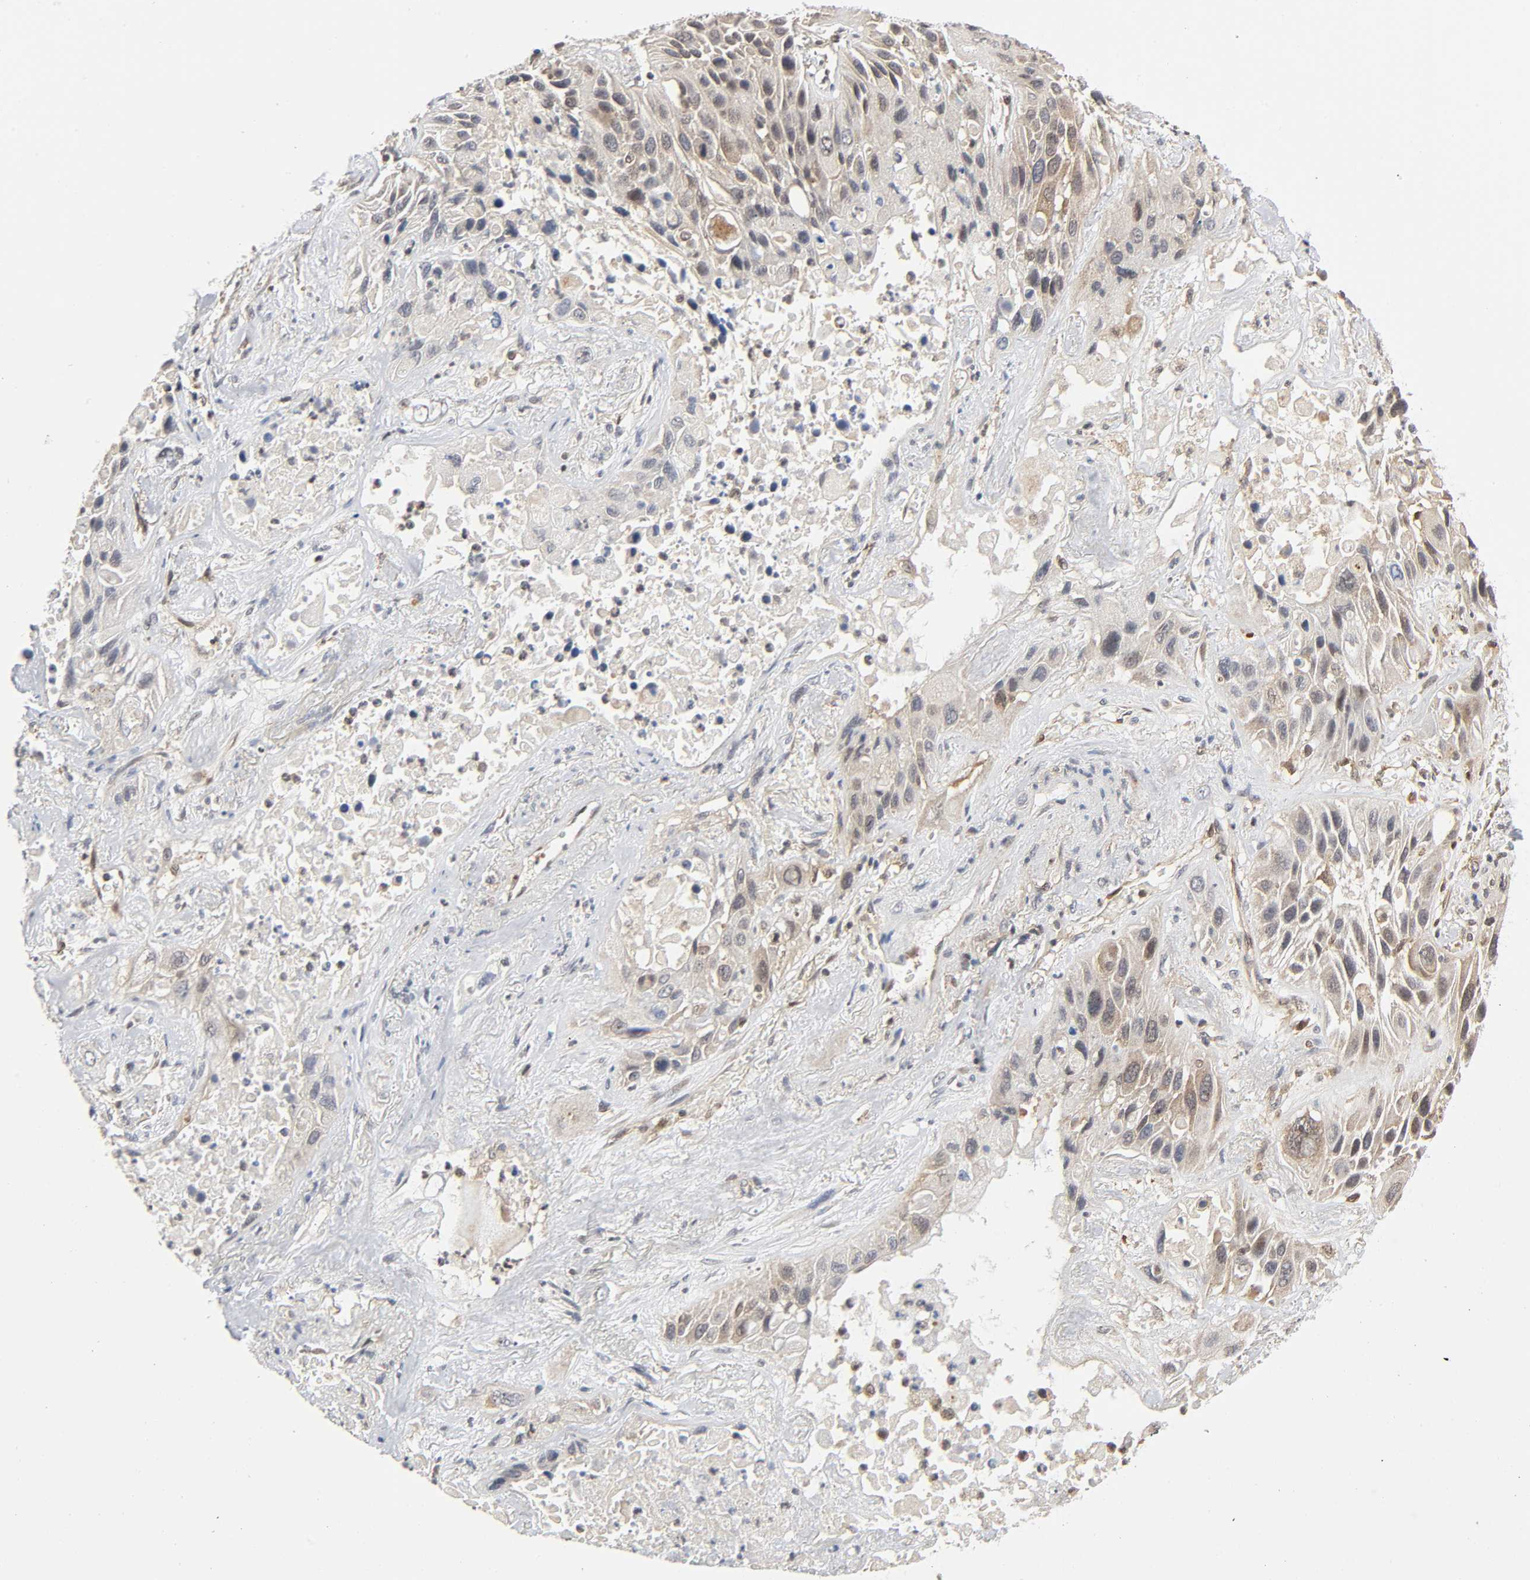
{"staining": {"intensity": "weak", "quantity": "25%-75%", "location": "cytoplasmic/membranous,nuclear"}, "tissue": "lung cancer", "cell_type": "Tumor cells", "image_type": "cancer", "snomed": [{"axis": "morphology", "description": "Squamous cell carcinoma, NOS"}, {"axis": "topography", "description": "Lung"}], "caption": "This micrograph reveals immunohistochemistry (IHC) staining of human squamous cell carcinoma (lung), with low weak cytoplasmic/membranous and nuclear expression in about 25%-75% of tumor cells.", "gene": "CASP9", "patient": {"sex": "female", "age": 76}}